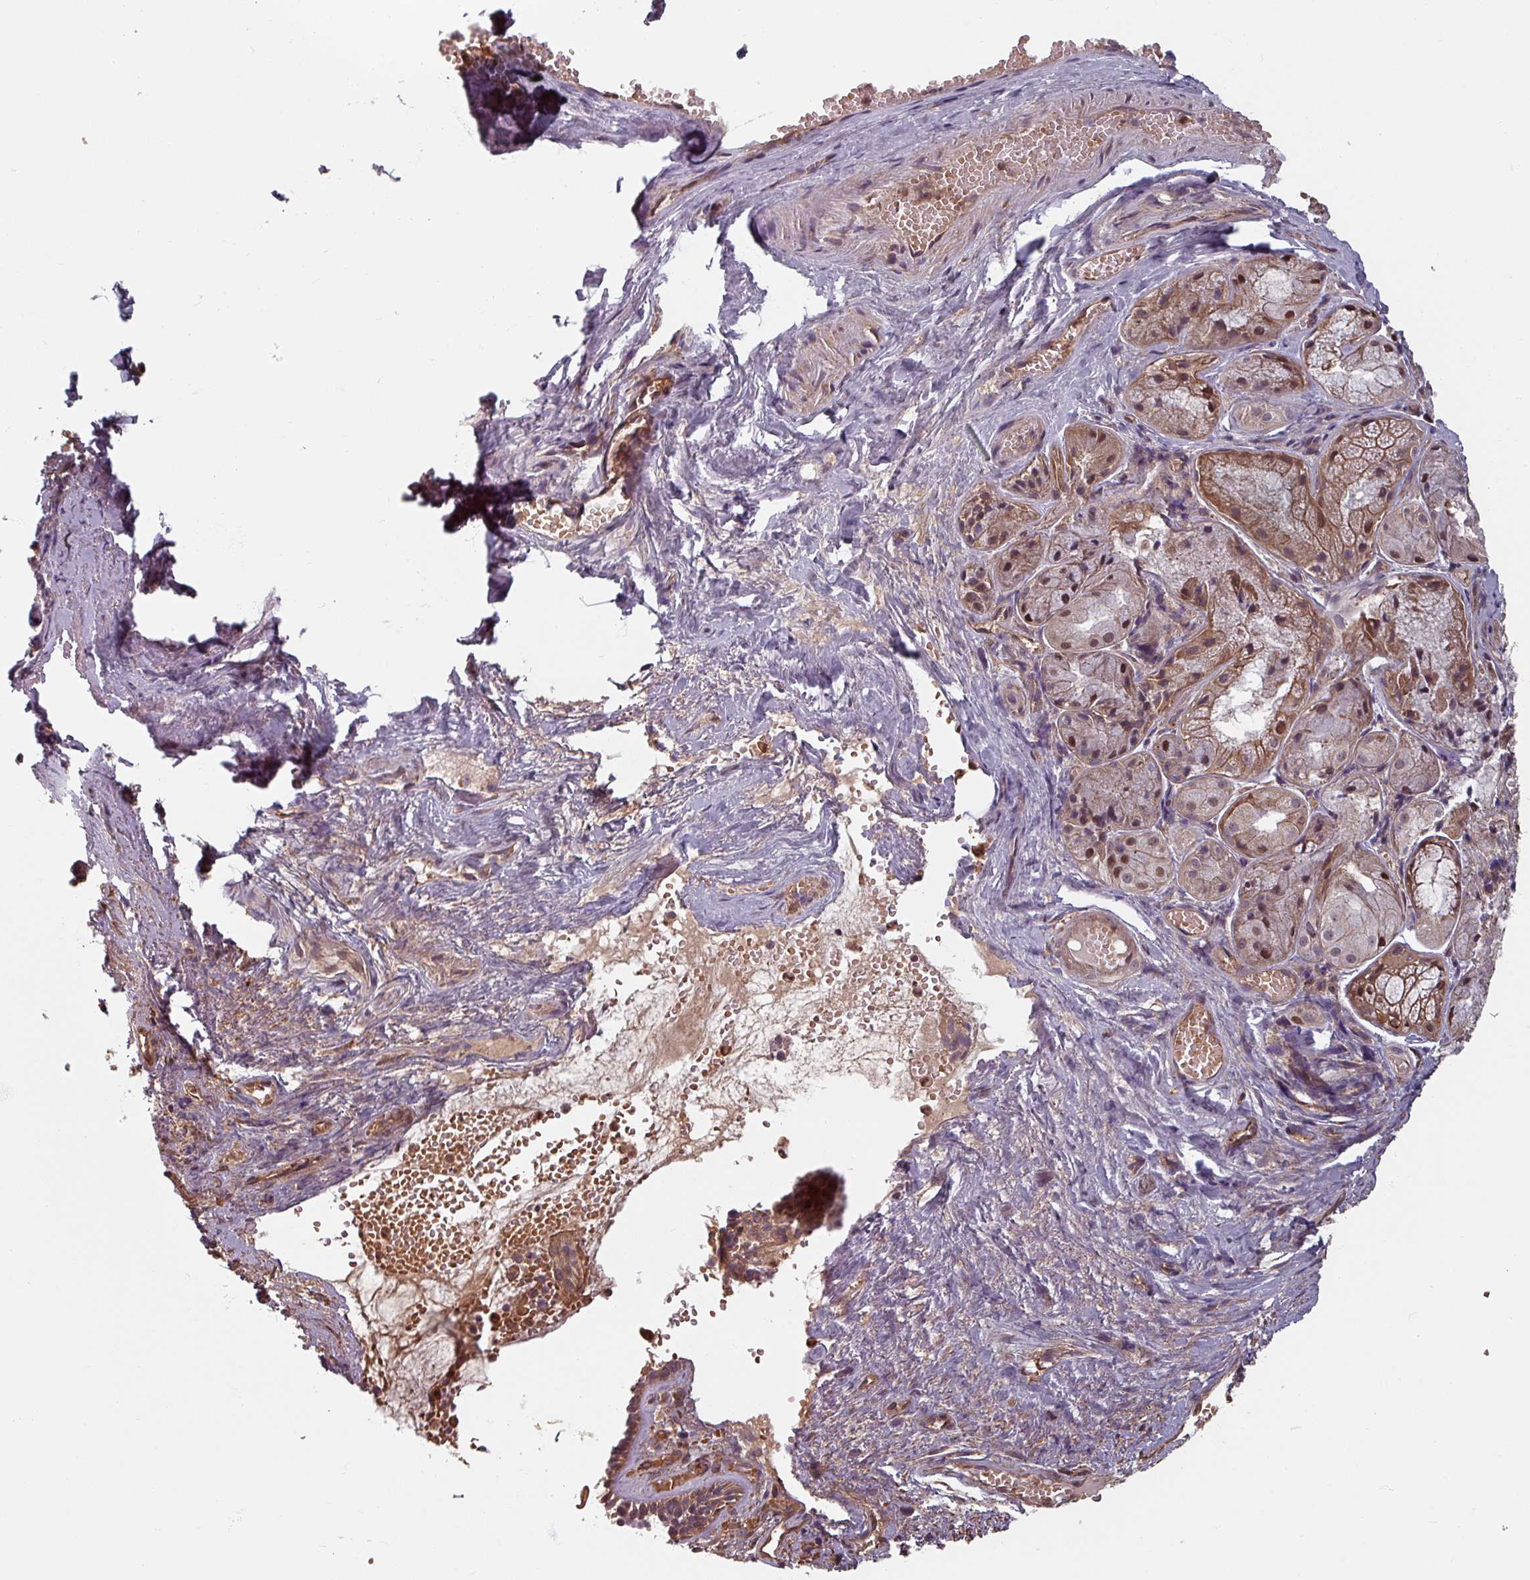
{"staining": {"intensity": "moderate", "quantity": ">75%", "location": "cytoplasmic/membranous,nuclear"}, "tissue": "nasopharynx", "cell_type": "Respiratory epithelial cells", "image_type": "normal", "snomed": [{"axis": "morphology", "description": "Normal tissue, NOS"}, {"axis": "topography", "description": "Cartilage tissue"}, {"axis": "topography", "description": "Nasopharynx"}, {"axis": "topography", "description": "Thyroid gland"}], "caption": "Immunohistochemical staining of unremarkable nasopharynx displays moderate cytoplasmic/membranous,nuclear protein positivity in about >75% of respiratory epithelial cells. (Stains: DAB in brown, nuclei in blue, Microscopy: brightfield microscopy at high magnification).", "gene": "EID1", "patient": {"sex": "male", "age": 63}}